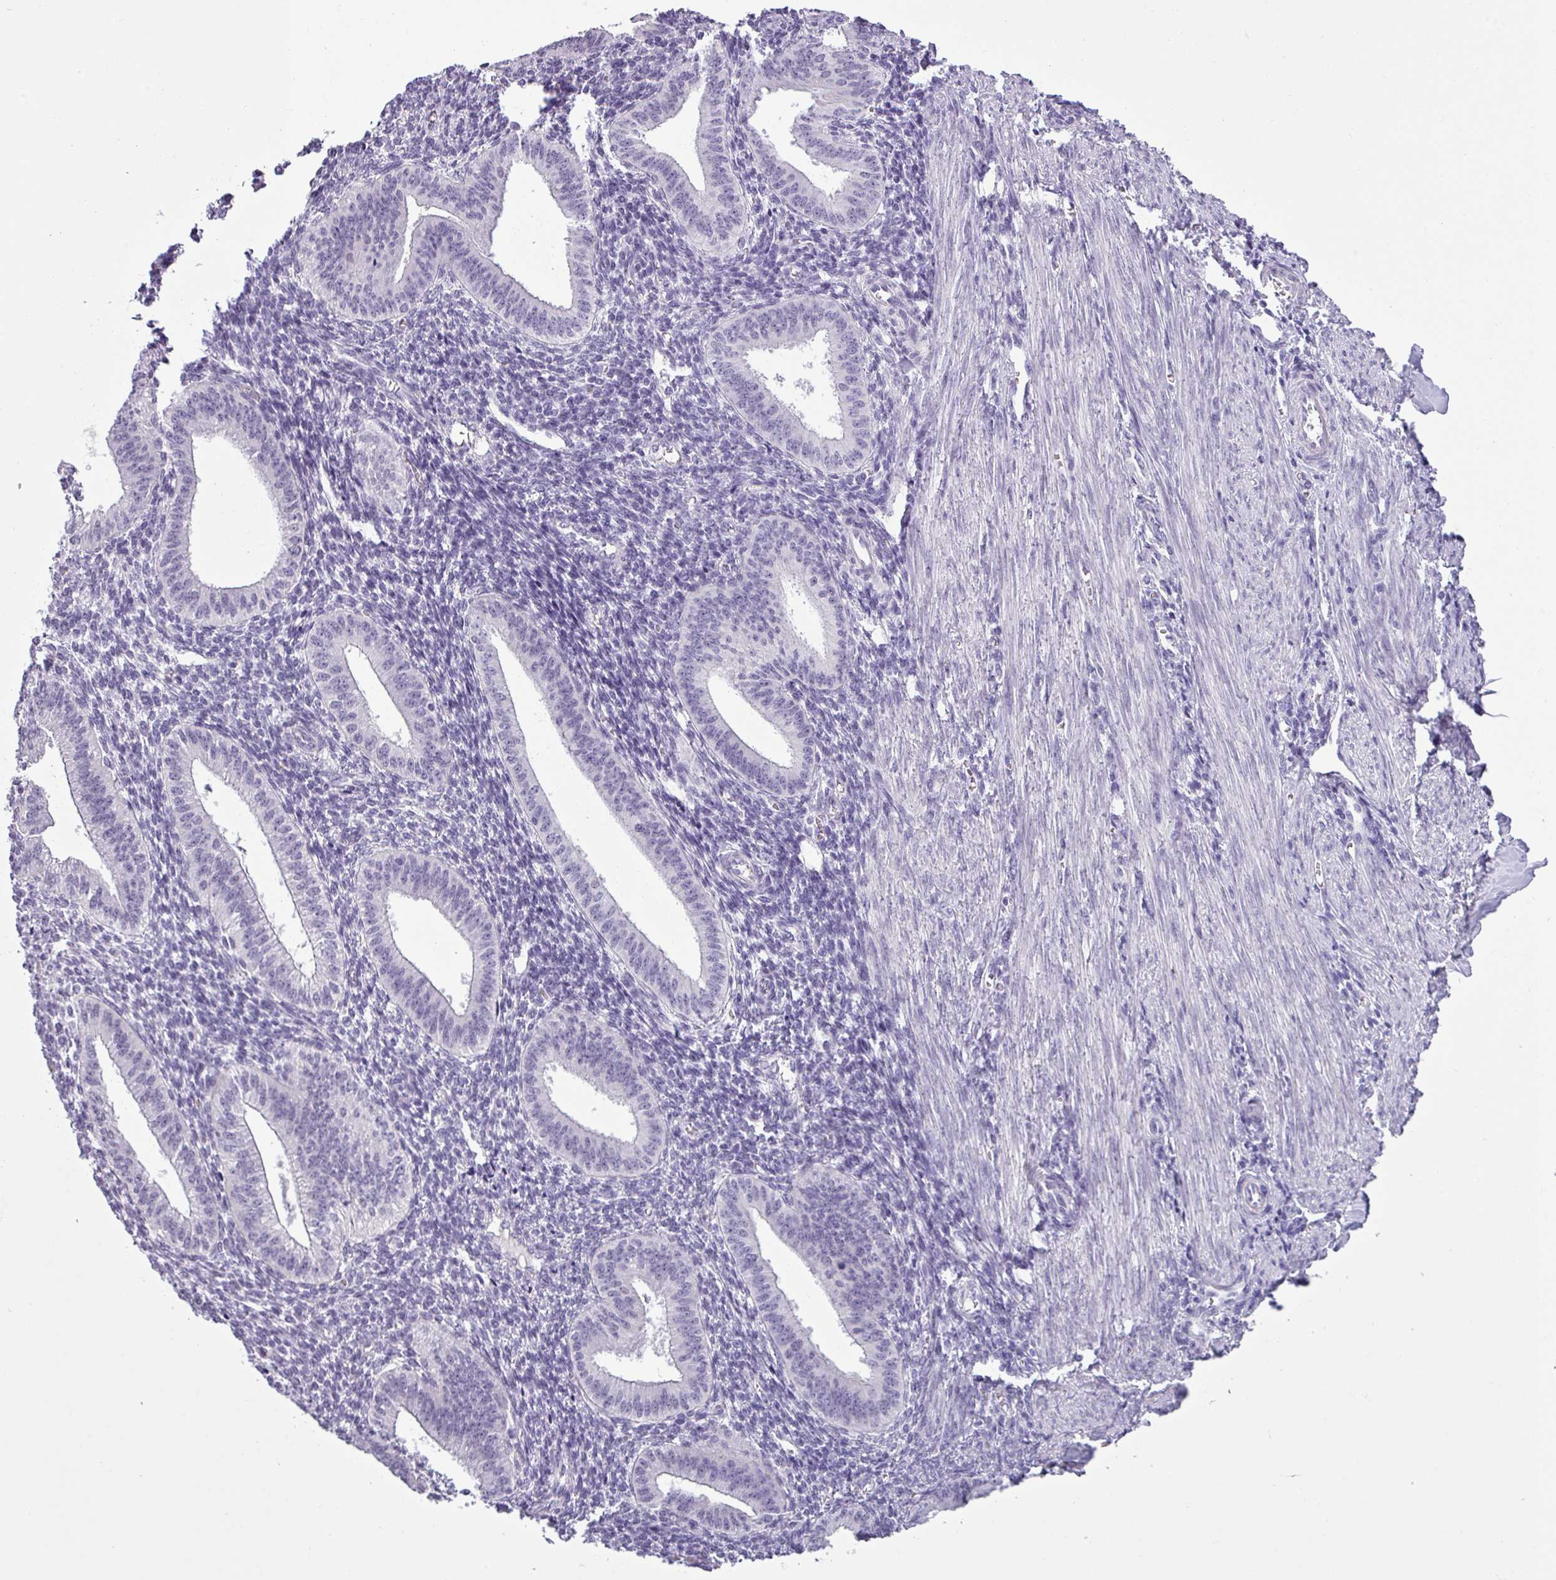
{"staining": {"intensity": "negative", "quantity": "none", "location": "none"}, "tissue": "endometrium", "cell_type": "Cells in endometrial stroma", "image_type": "normal", "snomed": [{"axis": "morphology", "description": "Normal tissue, NOS"}, {"axis": "topography", "description": "Endometrium"}], "caption": "IHC micrograph of unremarkable endometrium stained for a protein (brown), which reveals no positivity in cells in endometrial stroma.", "gene": "CDH16", "patient": {"sex": "female", "age": 34}}